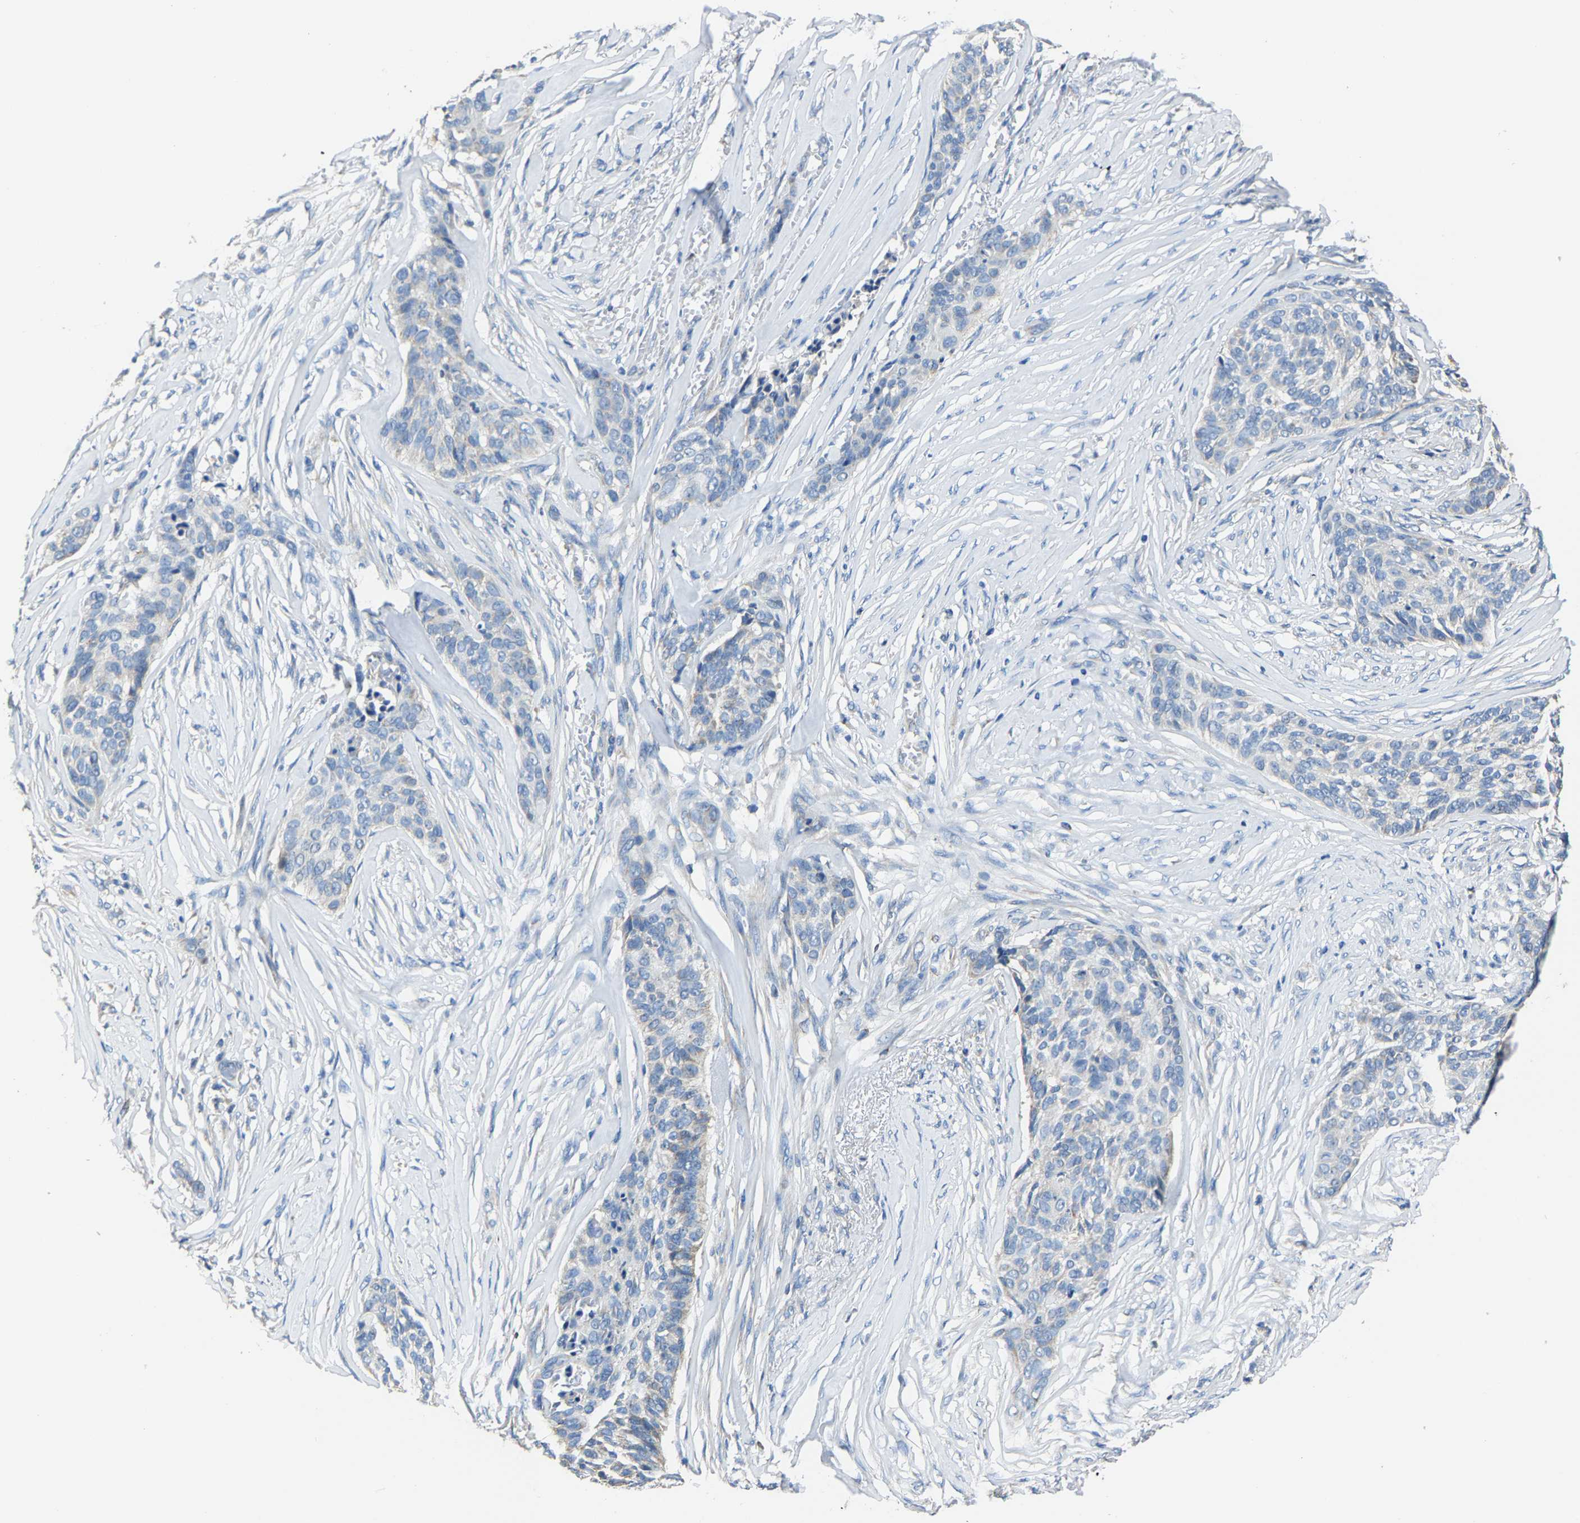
{"staining": {"intensity": "negative", "quantity": "none", "location": "none"}, "tissue": "skin cancer", "cell_type": "Tumor cells", "image_type": "cancer", "snomed": [{"axis": "morphology", "description": "Basal cell carcinoma"}, {"axis": "topography", "description": "Skin"}], "caption": "High power microscopy photomicrograph of an immunohistochemistry image of skin cancer, revealing no significant expression in tumor cells.", "gene": "AGK", "patient": {"sex": "male", "age": 85}}